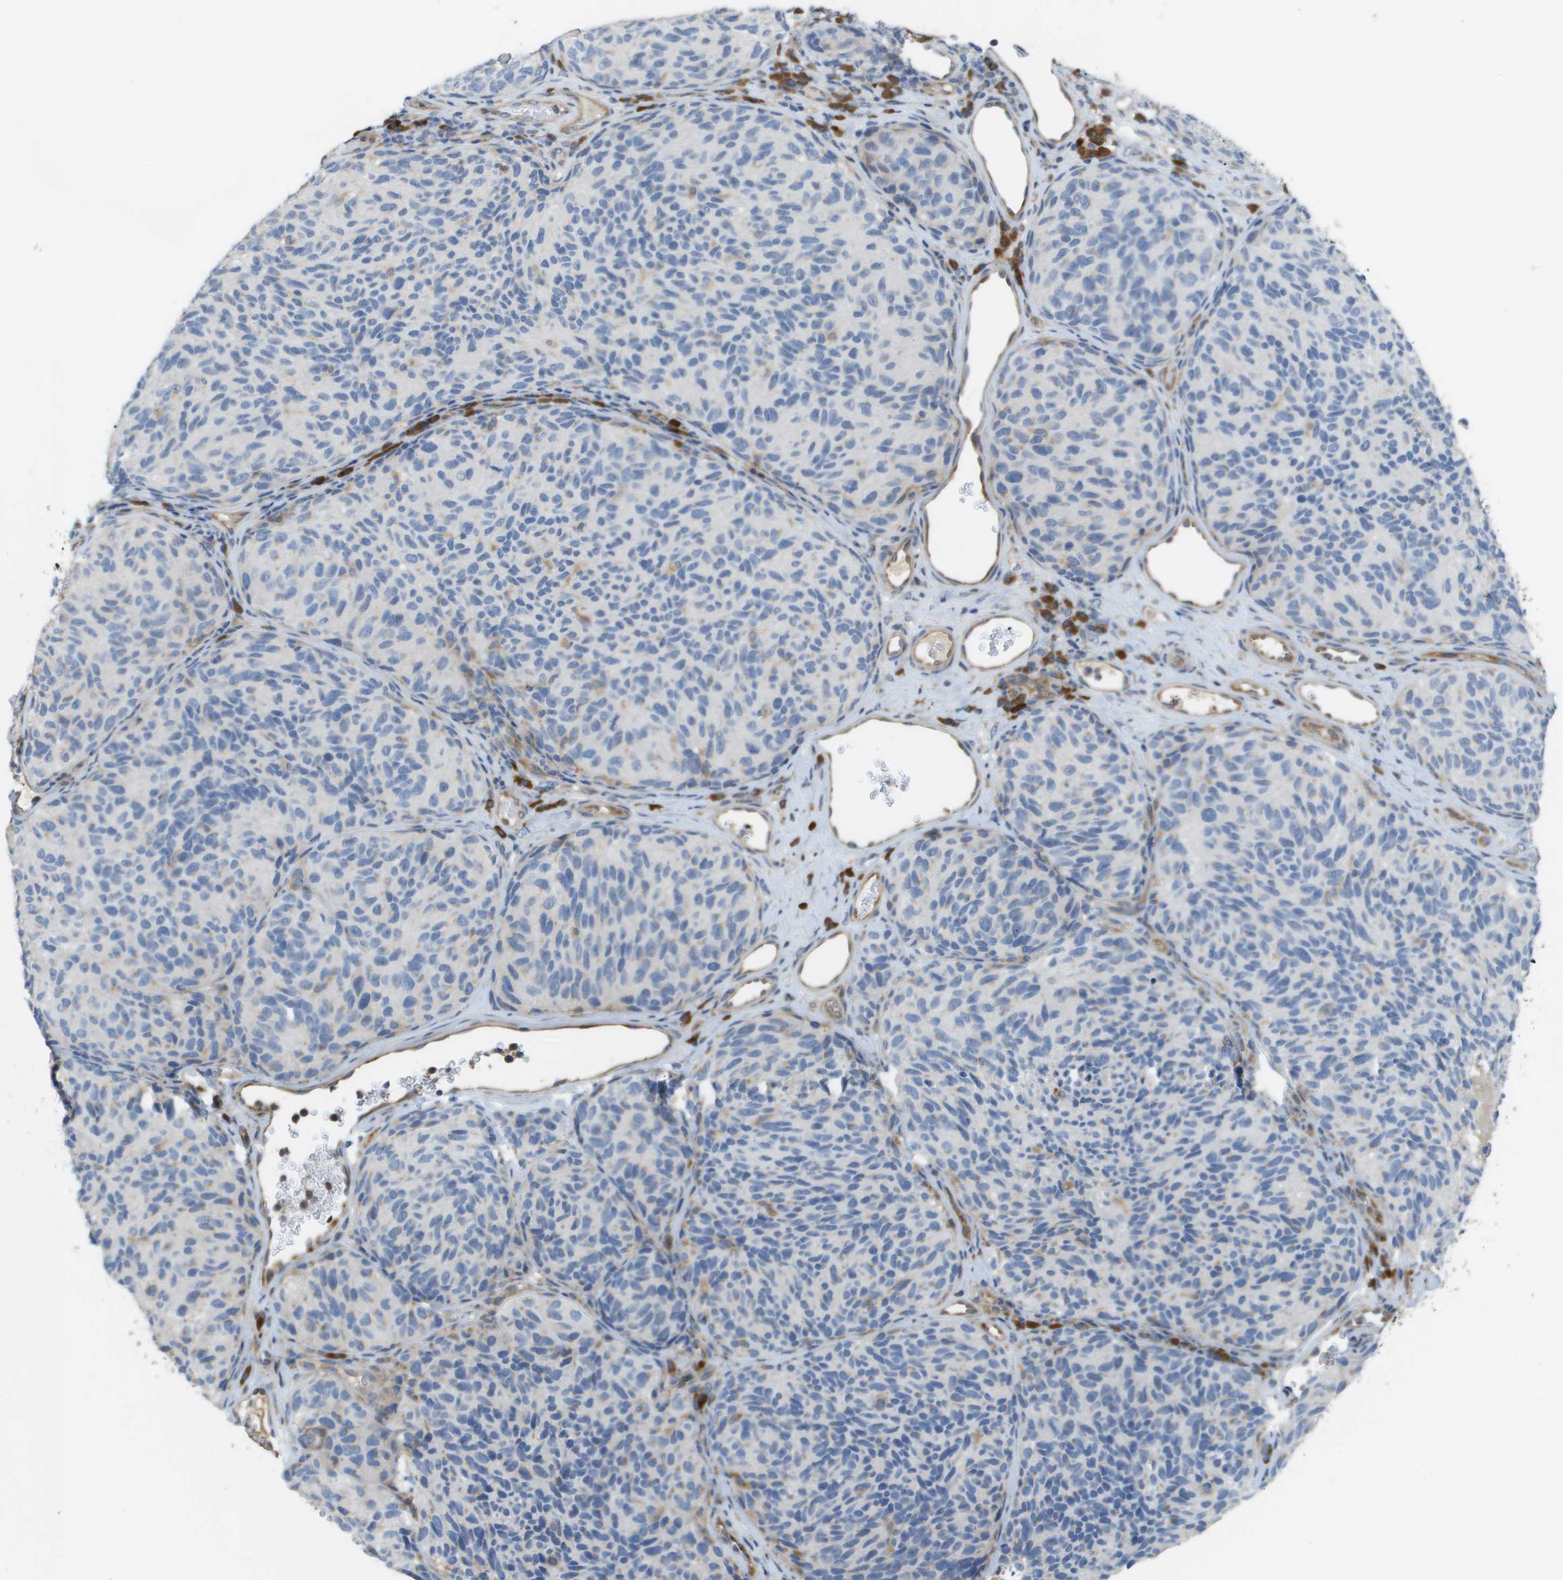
{"staining": {"intensity": "negative", "quantity": "none", "location": "none"}, "tissue": "melanoma", "cell_type": "Tumor cells", "image_type": "cancer", "snomed": [{"axis": "morphology", "description": "Malignant melanoma, NOS"}, {"axis": "topography", "description": "Skin"}], "caption": "This is an immunohistochemistry histopathology image of human malignant melanoma. There is no positivity in tumor cells.", "gene": "CASP10", "patient": {"sex": "female", "age": 73}}